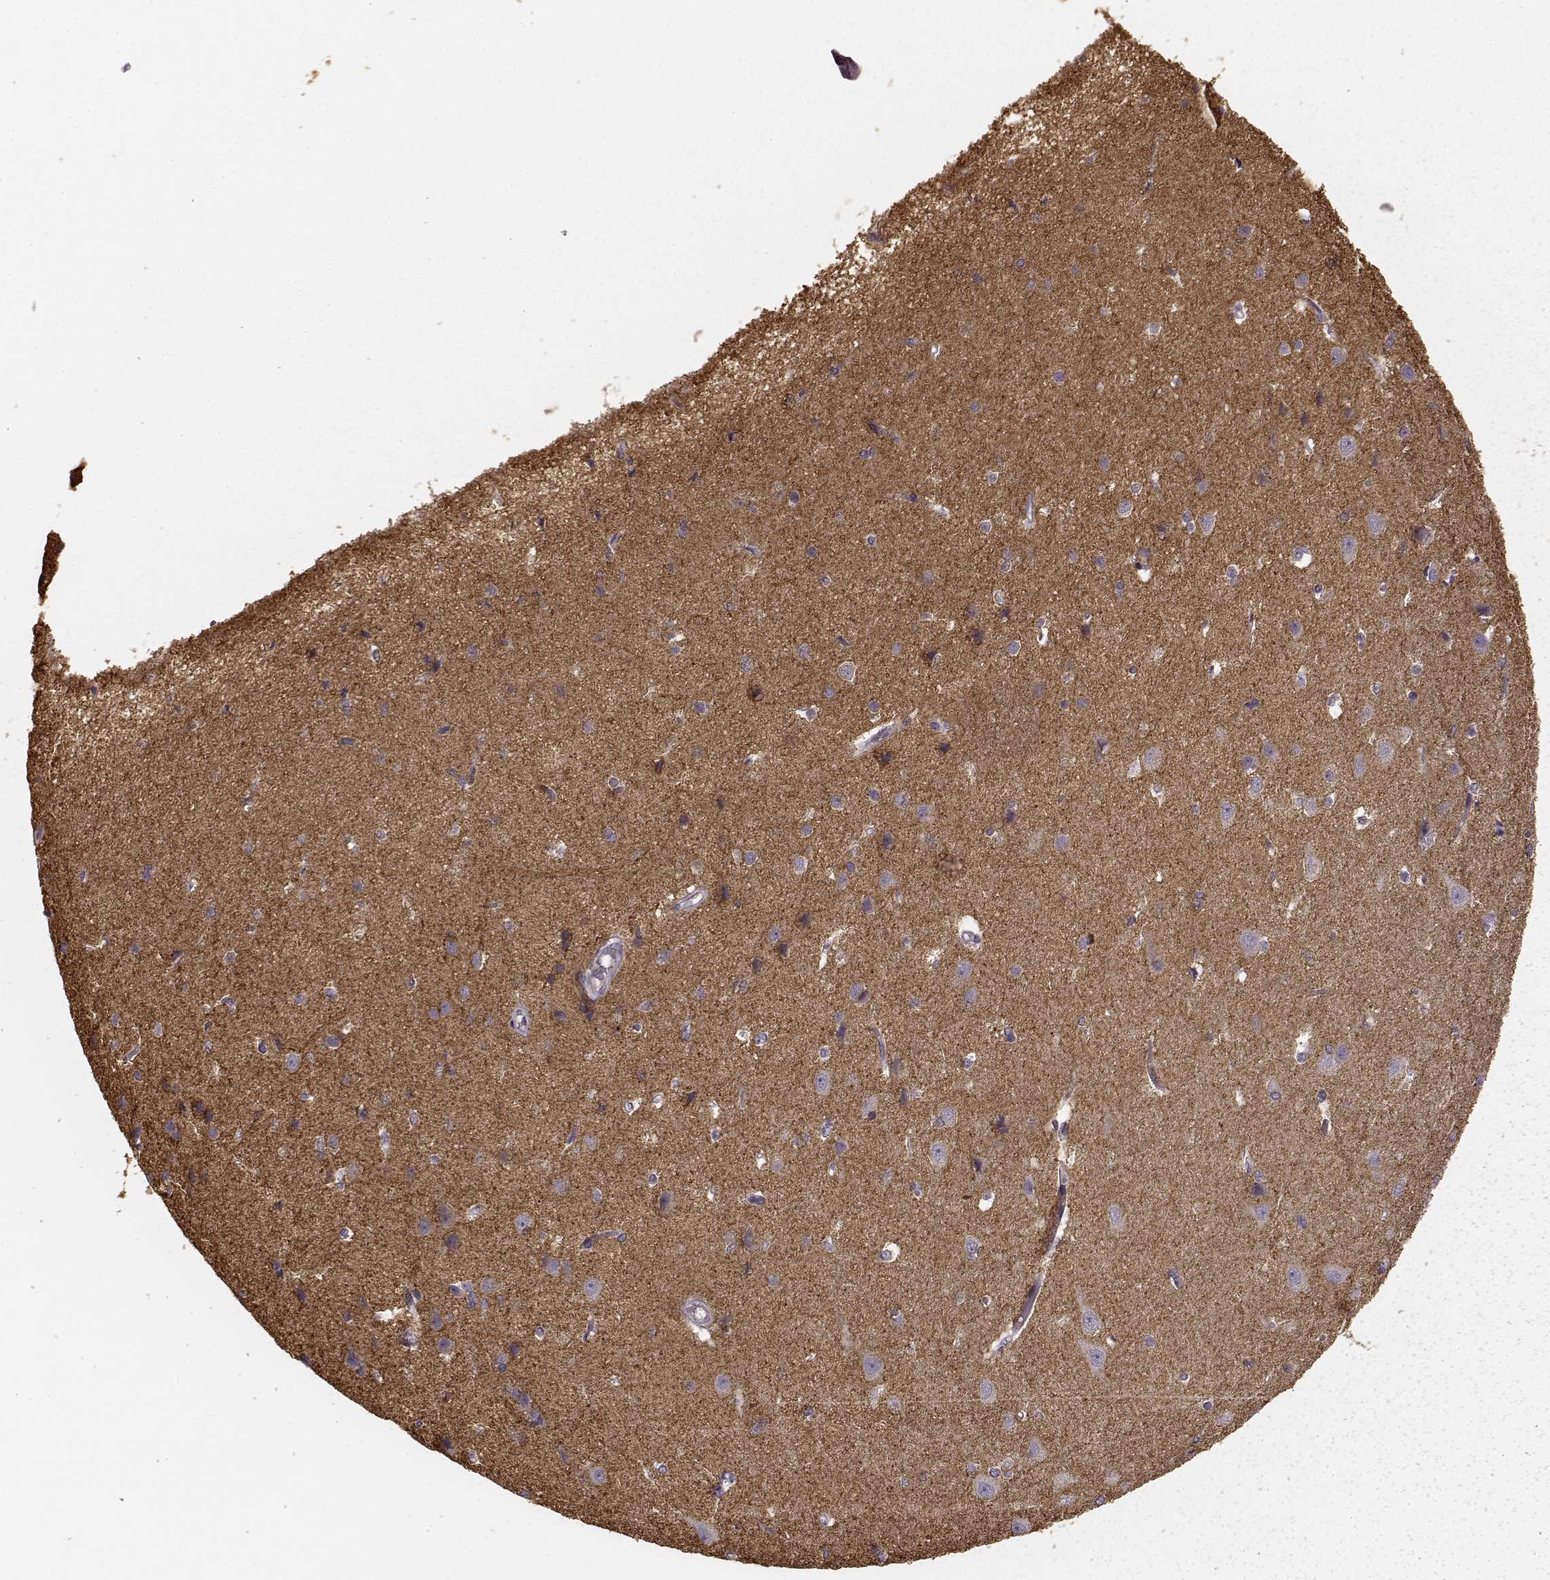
{"staining": {"intensity": "negative", "quantity": "none", "location": "none"}, "tissue": "cerebral cortex", "cell_type": "Endothelial cells", "image_type": "normal", "snomed": [{"axis": "morphology", "description": "Normal tissue, NOS"}, {"axis": "topography", "description": "Cerebral cortex"}], "caption": "High power microscopy image of an IHC image of normal cerebral cortex, revealing no significant positivity in endothelial cells. (DAB immunohistochemistry, high magnification).", "gene": "PRKCE", "patient": {"sex": "male", "age": 37}}